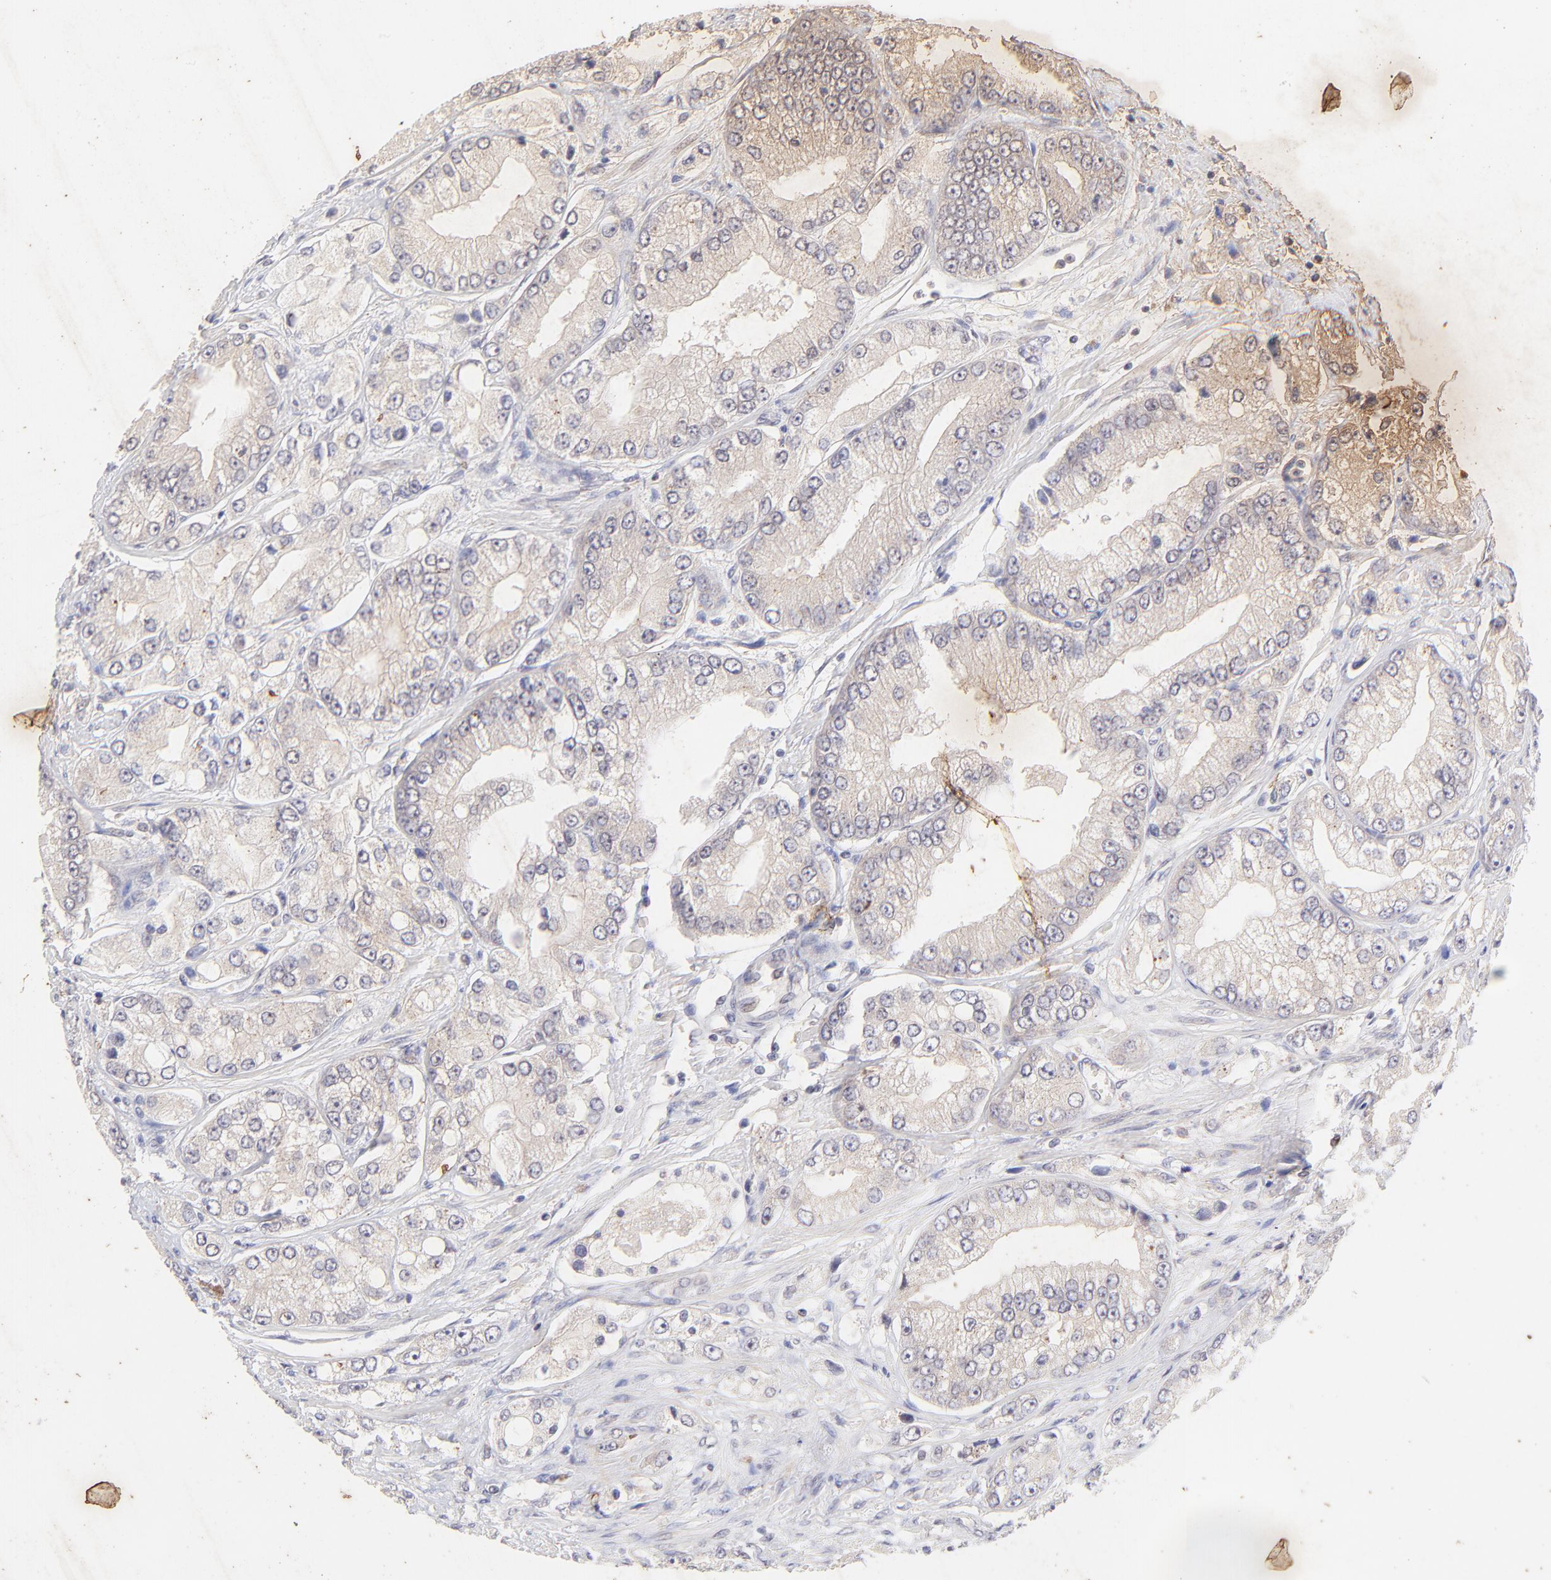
{"staining": {"intensity": "weak", "quantity": ">75%", "location": "cytoplasmic/membranous"}, "tissue": "prostate cancer", "cell_type": "Tumor cells", "image_type": "cancer", "snomed": [{"axis": "morphology", "description": "Adenocarcinoma, Medium grade"}, {"axis": "topography", "description": "Prostate"}], "caption": "This is an image of immunohistochemistry (IHC) staining of prostate cancer, which shows weak staining in the cytoplasmic/membranous of tumor cells.", "gene": "TNRC6B", "patient": {"sex": "male", "age": 72}}